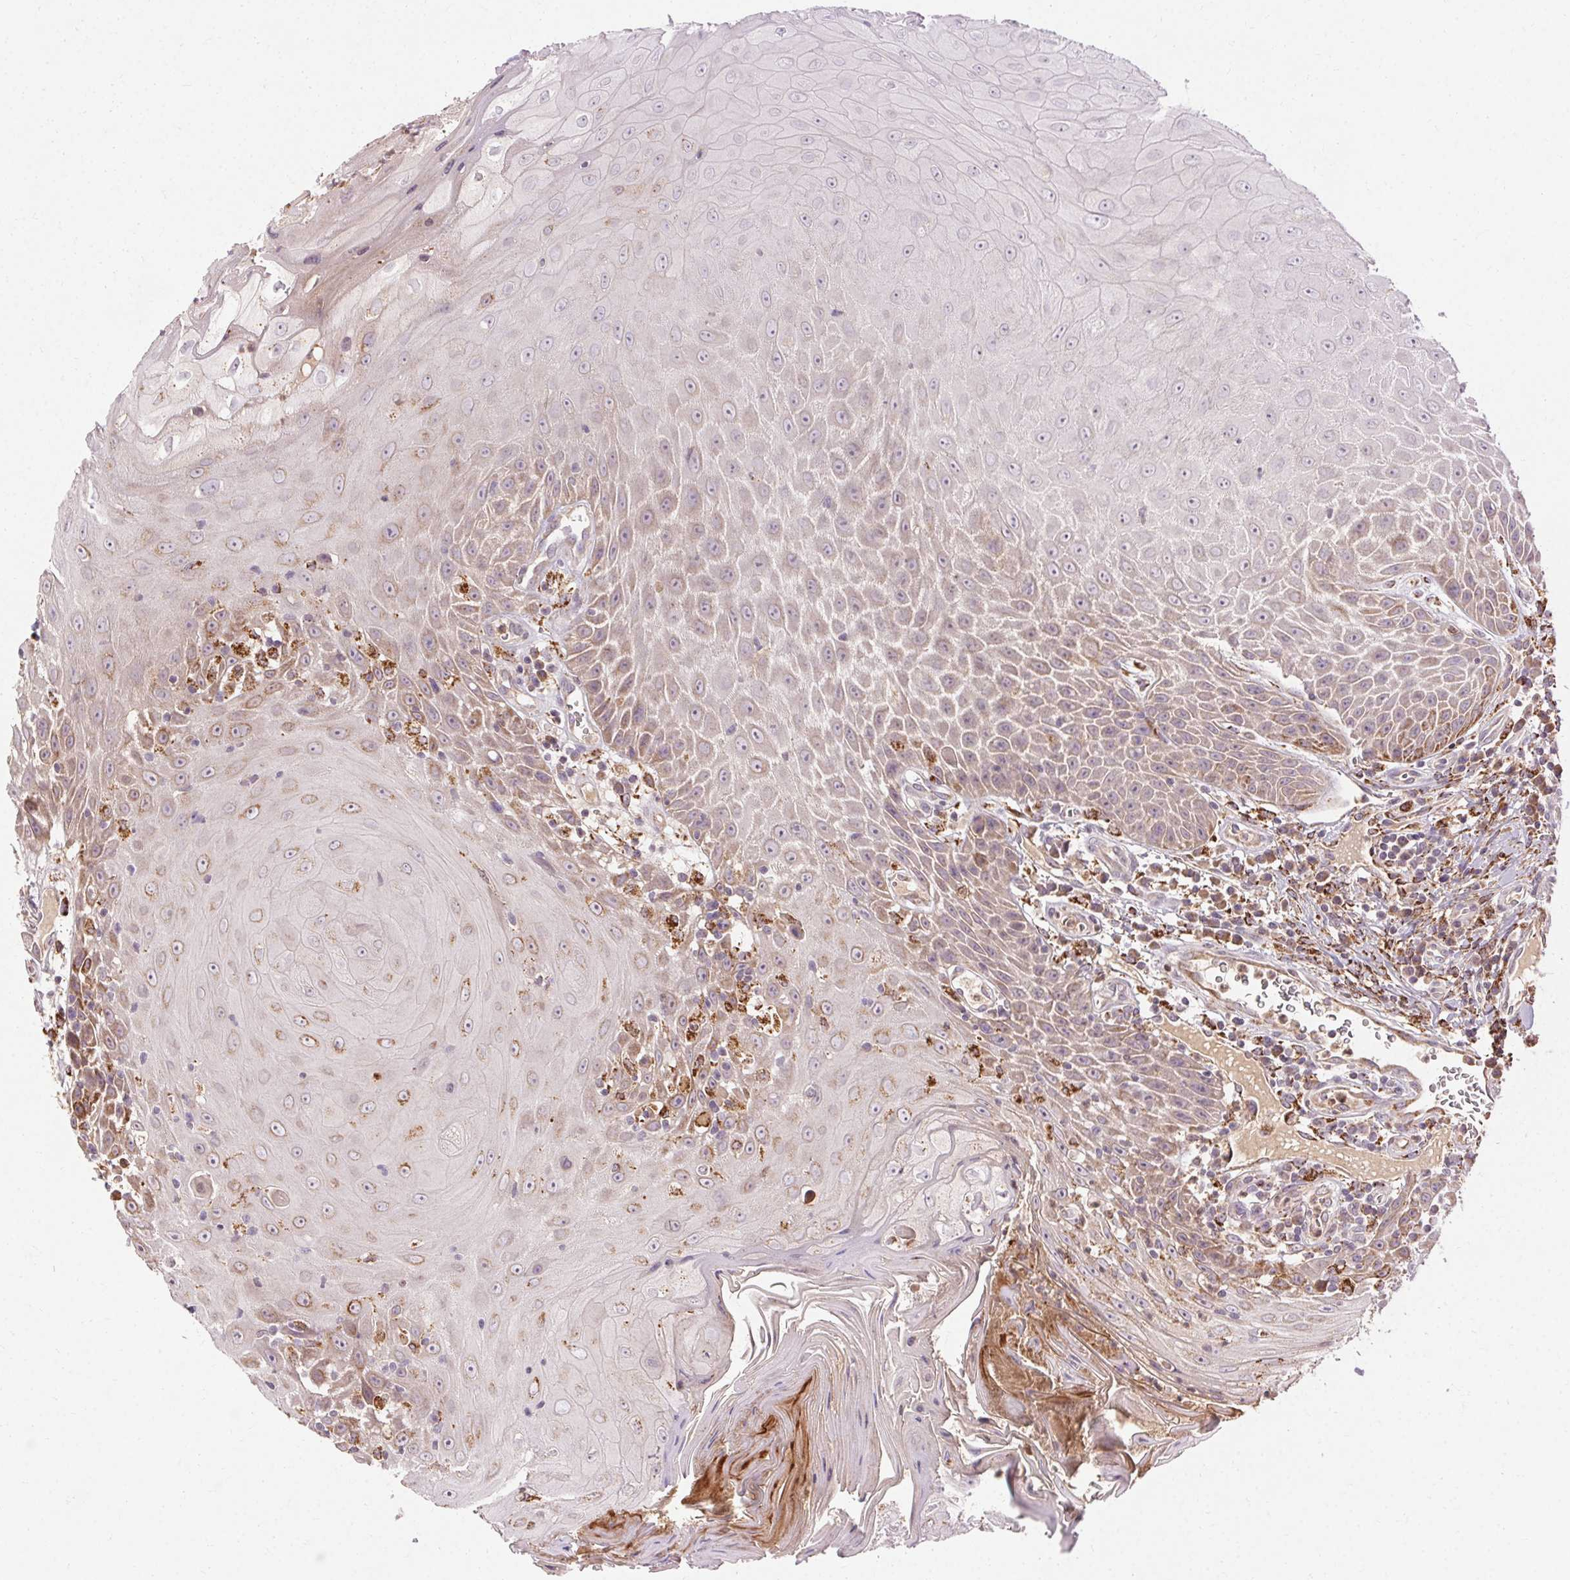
{"staining": {"intensity": "moderate", "quantity": "<25%", "location": "cytoplasmic/membranous"}, "tissue": "head and neck cancer", "cell_type": "Tumor cells", "image_type": "cancer", "snomed": [{"axis": "morphology", "description": "Squamous cell carcinoma, NOS"}, {"axis": "topography", "description": "Head-Neck"}], "caption": "Immunohistochemistry (IHC) image of neoplastic tissue: human head and neck cancer (squamous cell carcinoma) stained using immunohistochemistry (IHC) demonstrates low levels of moderate protein expression localized specifically in the cytoplasmic/membranous of tumor cells, appearing as a cytoplasmic/membranous brown color.", "gene": "REP15", "patient": {"sex": "male", "age": 52}}